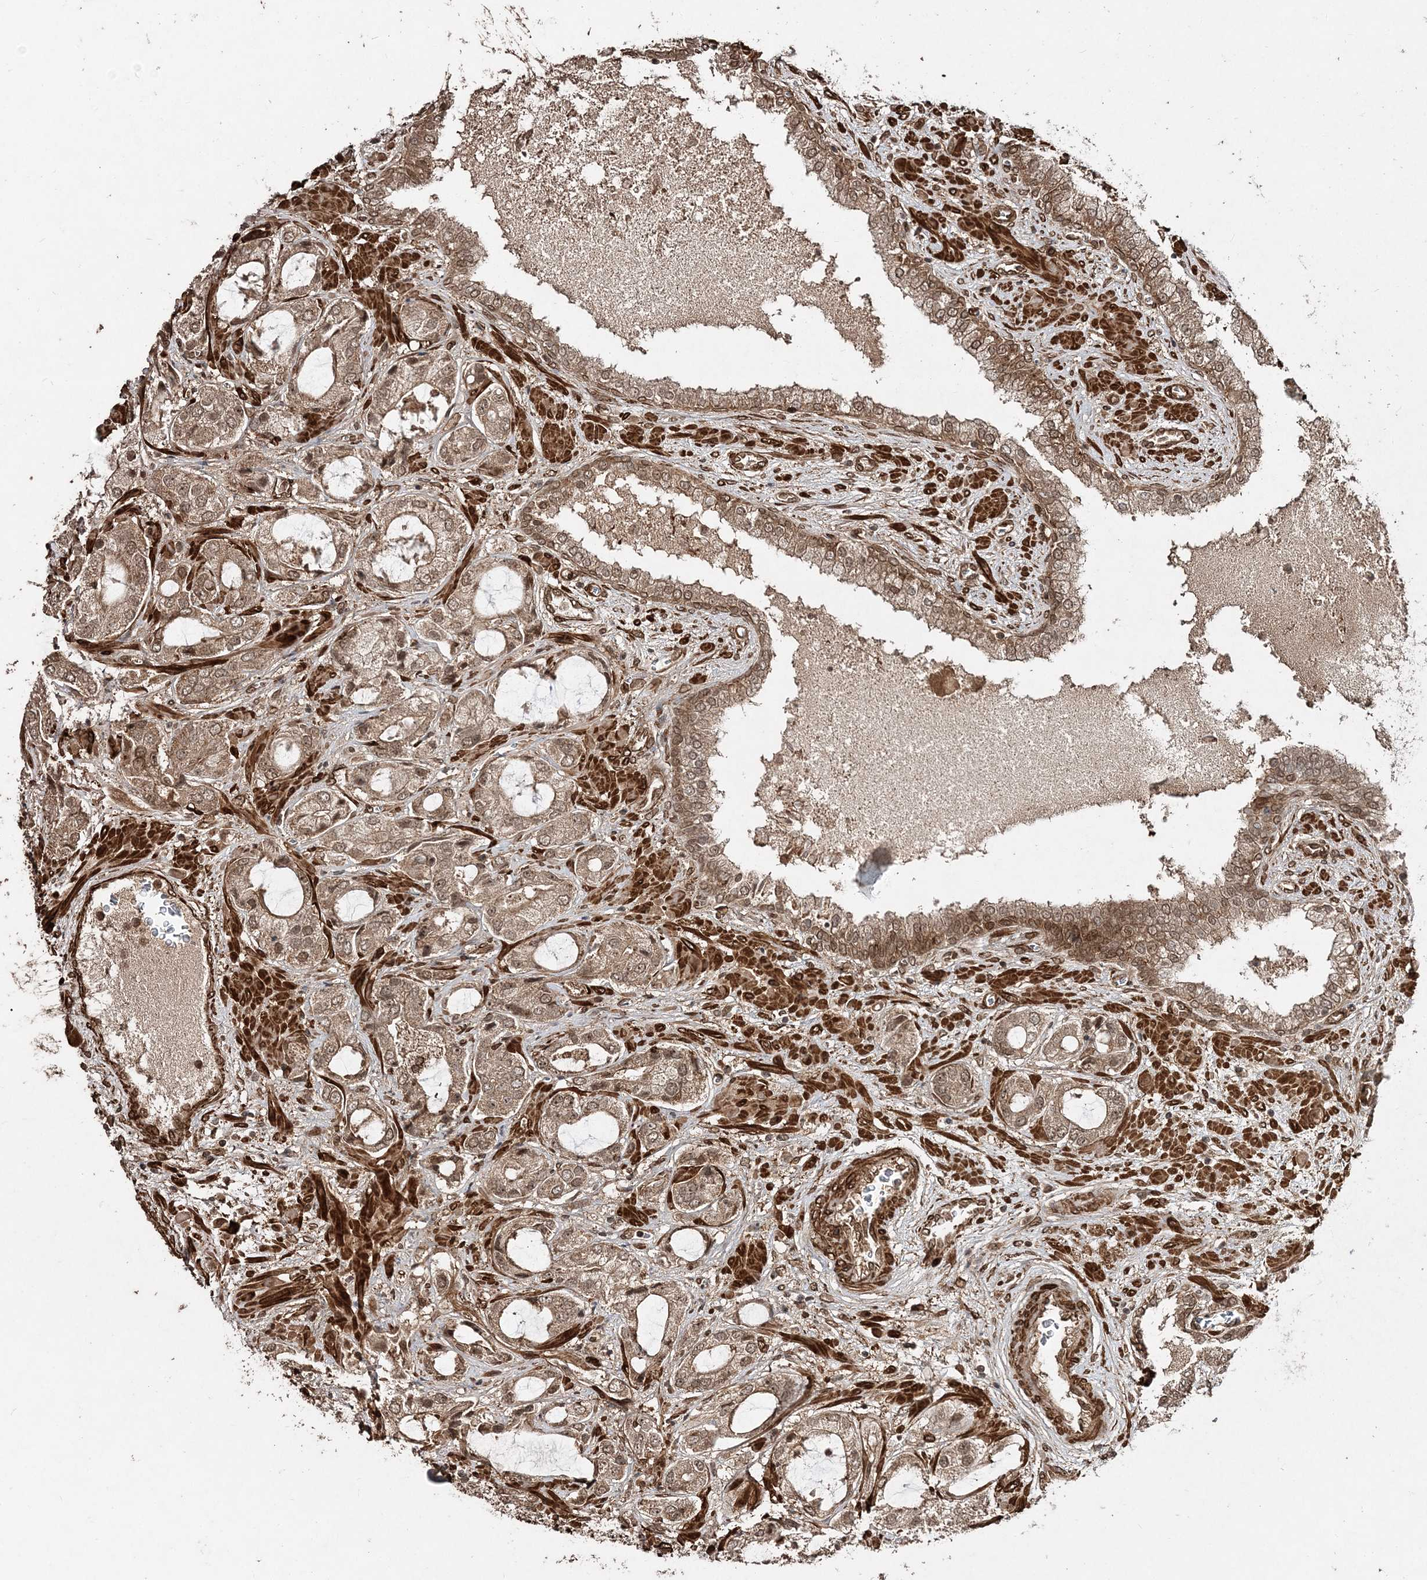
{"staining": {"intensity": "moderate", "quantity": ">75%", "location": "cytoplasmic/membranous,nuclear"}, "tissue": "prostate cancer", "cell_type": "Tumor cells", "image_type": "cancer", "snomed": [{"axis": "morphology", "description": "Adenocarcinoma, High grade"}, {"axis": "topography", "description": "Prostate"}], "caption": "A high-resolution photomicrograph shows IHC staining of prostate cancer (adenocarcinoma (high-grade)), which exhibits moderate cytoplasmic/membranous and nuclear staining in about >75% of tumor cells.", "gene": "ETAA1", "patient": {"sex": "male", "age": 59}}